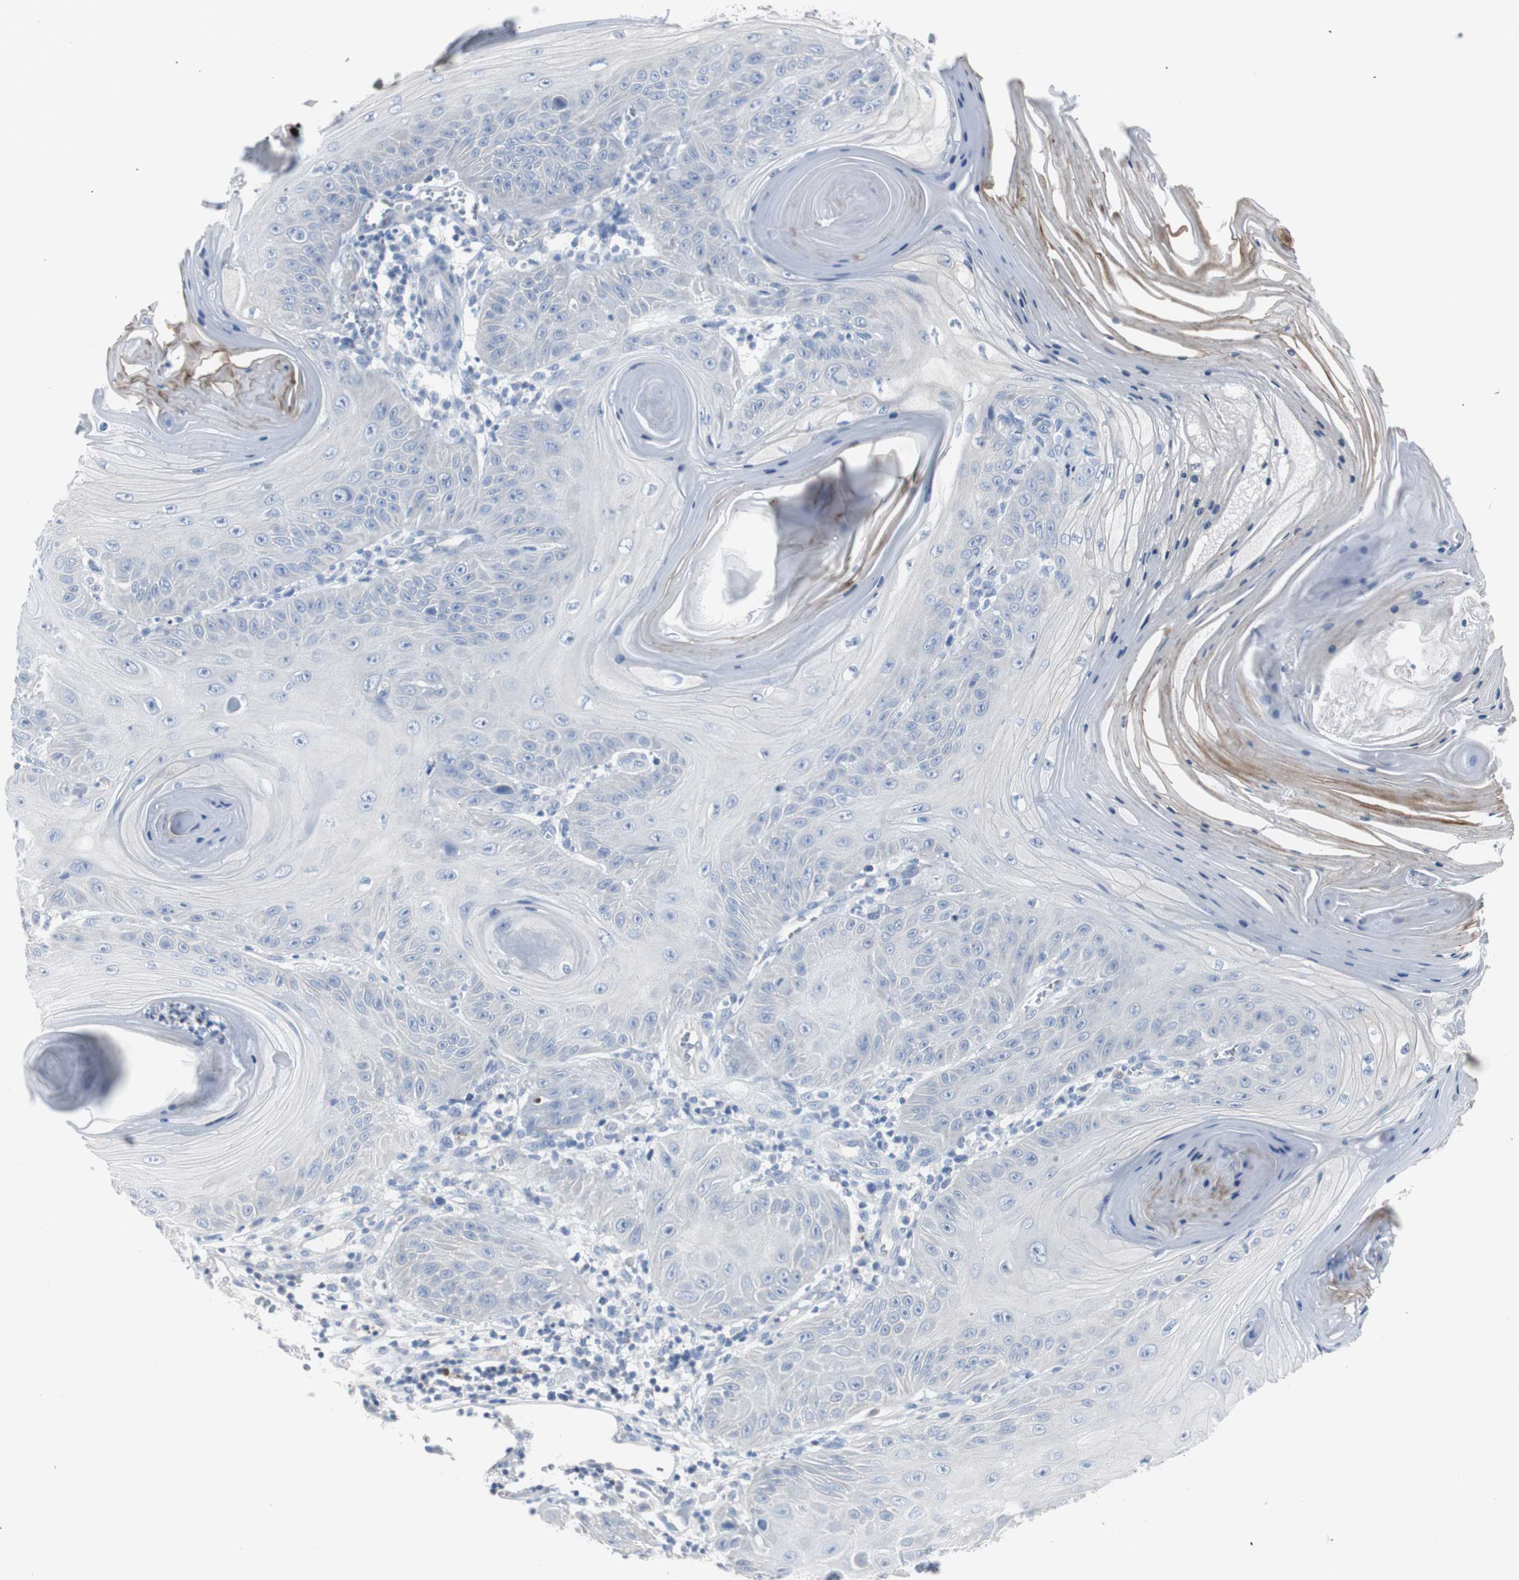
{"staining": {"intensity": "negative", "quantity": "none", "location": "none"}, "tissue": "skin cancer", "cell_type": "Tumor cells", "image_type": "cancer", "snomed": [{"axis": "morphology", "description": "Squamous cell carcinoma, NOS"}, {"axis": "topography", "description": "Skin"}], "caption": "Photomicrograph shows no protein positivity in tumor cells of skin cancer (squamous cell carcinoma) tissue.", "gene": "RASA1", "patient": {"sex": "female", "age": 78}}